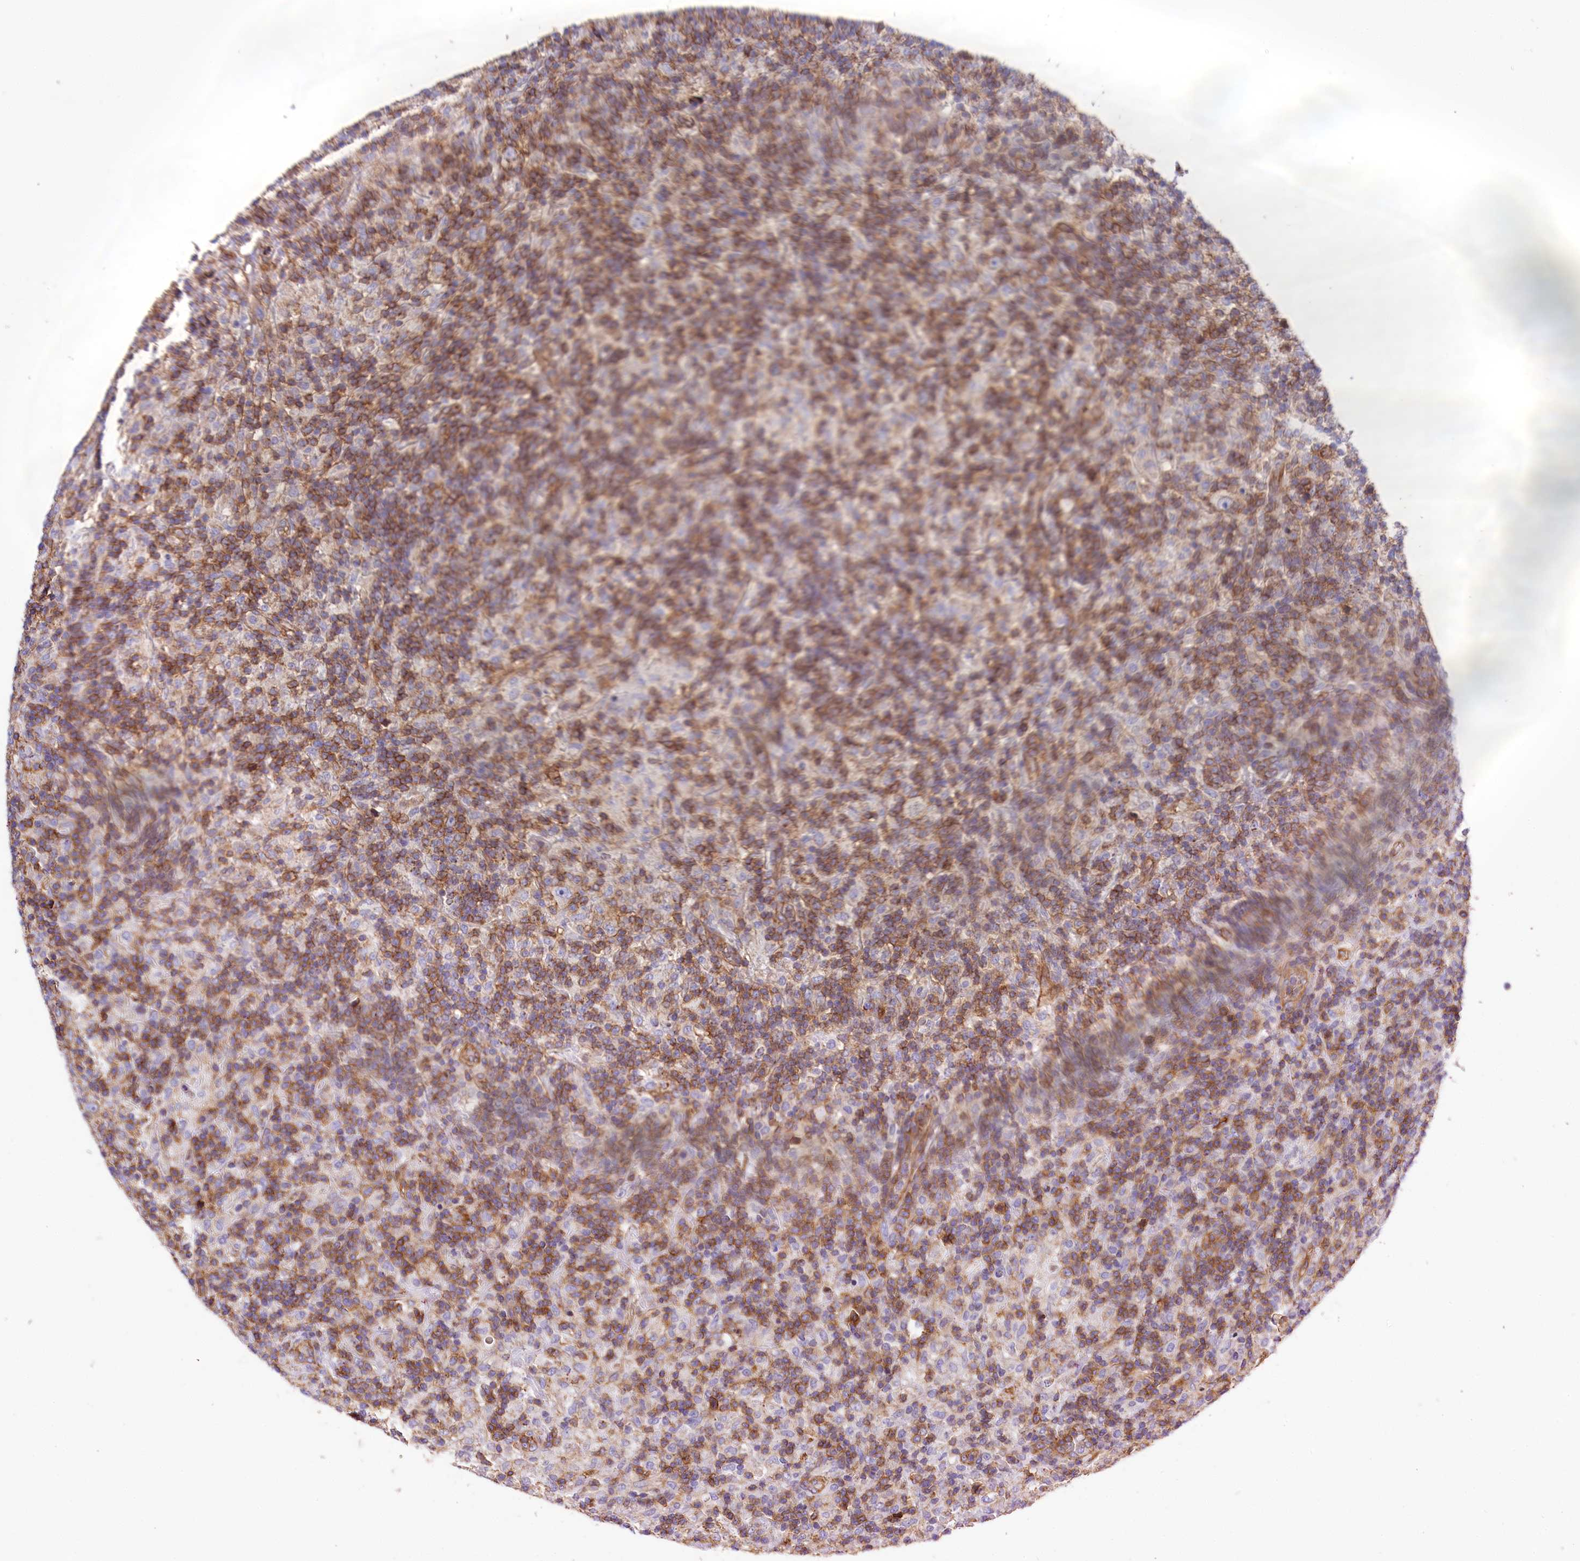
{"staining": {"intensity": "moderate", "quantity": "<25%", "location": "cytoplasmic/membranous"}, "tissue": "lymphoma", "cell_type": "Tumor cells", "image_type": "cancer", "snomed": [{"axis": "morphology", "description": "Hodgkin's disease, NOS"}, {"axis": "topography", "description": "Lymph node"}], "caption": "A histopathology image of human Hodgkin's disease stained for a protein exhibits moderate cytoplasmic/membranous brown staining in tumor cells. Nuclei are stained in blue.", "gene": "ATP2B4", "patient": {"sex": "male", "age": 70}}